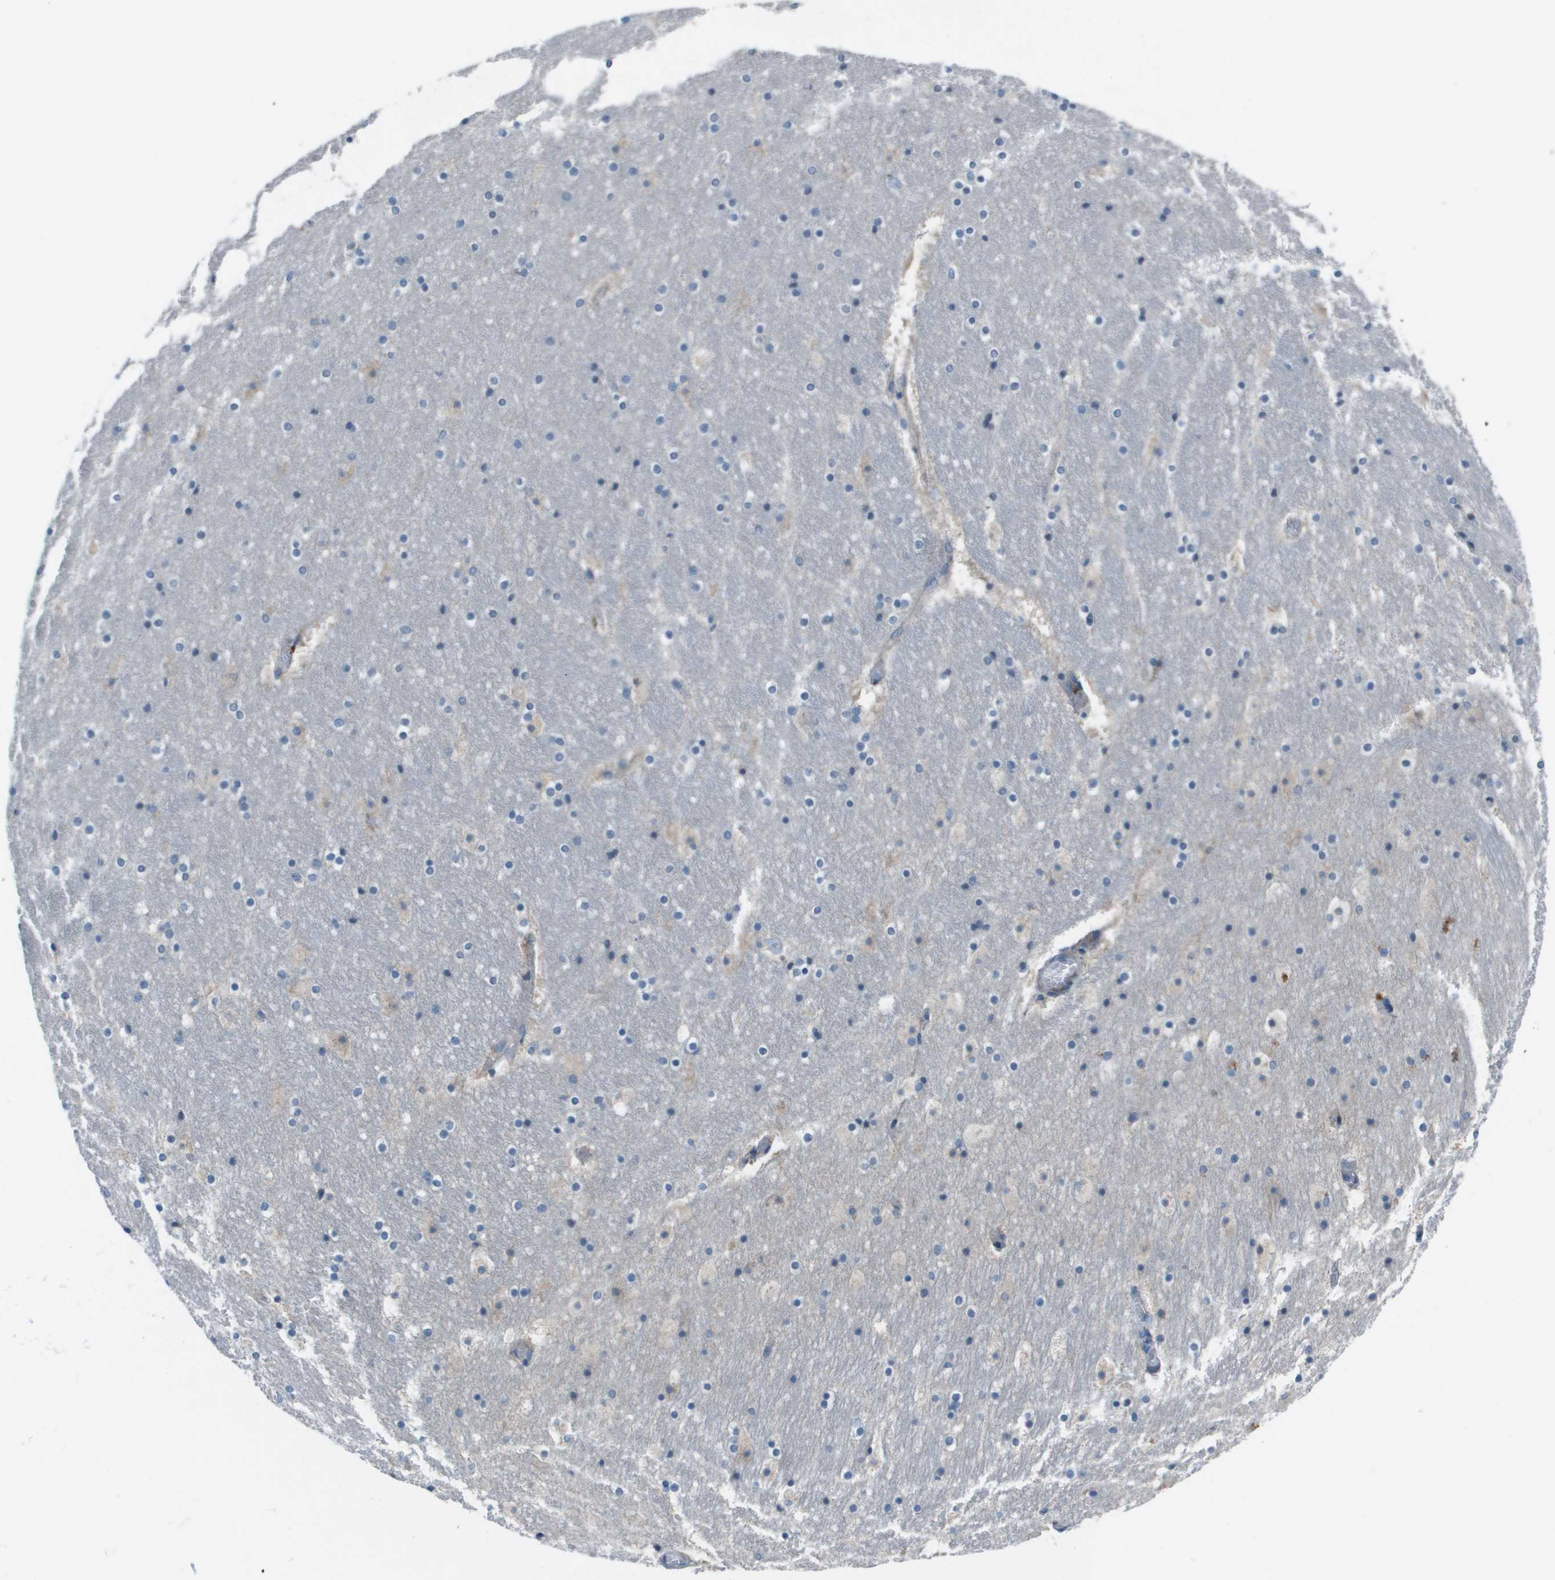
{"staining": {"intensity": "negative", "quantity": "none", "location": "none"}, "tissue": "hippocampus", "cell_type": "Glial cells", "image_type": "normal", "snomed": [{"axis": "morphology", "description": "Normal tissue, NOS"}, {"axis": "topography", "description": "Hippocampus"}], "caption": "High magnification brightfield microscopy of normal hippocampus stained with DAB (3,3'-diaminobenzidine) (brown) and counterstained with hematoxylin (blue): glial cells show no significant staining.", "gene": "PCOLCE", "patient": {"sex": "male", "age": 45}}